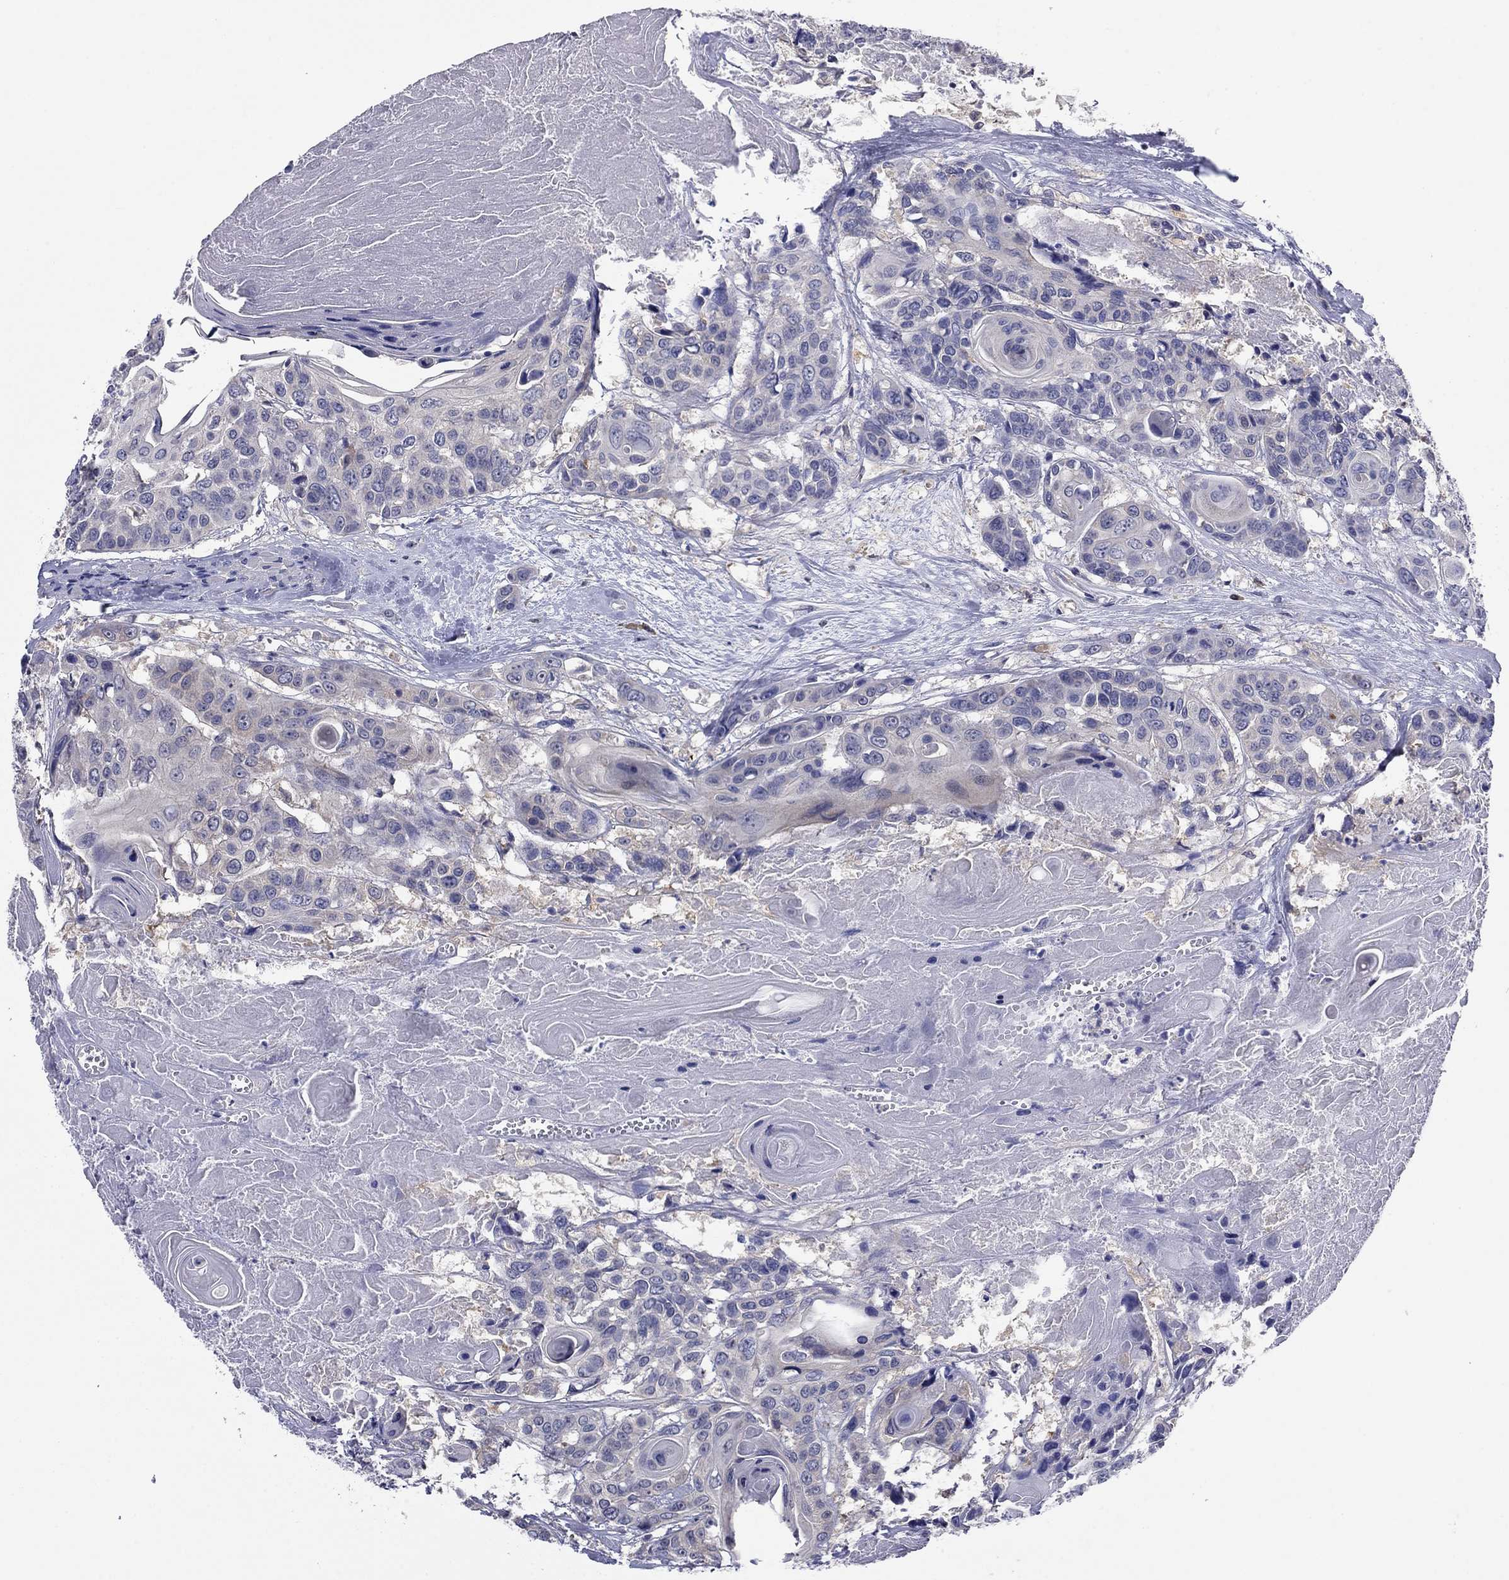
{"staining": {"intensity": "negative", "quantity": "none", "location": "none"}, "tissue": "head and neck cancer", "cell_type": "Tumor cells", "image_type": "cancer", "snomed": [{"axis": "morphology", "description": "Squamous cell carcinoma, NOS"}, {"axis": "topography", "description": "Oral tissue"}, {"axis": "topography", "description": "Head-Neck"}], "caption": "DAB (3,3'-diaminobenzidine) immunohistochemical staining of human head and neck cancer displays no significant staining in tumor cells. (IHC, brightfield microscopy, high magnification).", "gene": "POU2F2", "patient": {"sex": "male", "age": 56}}